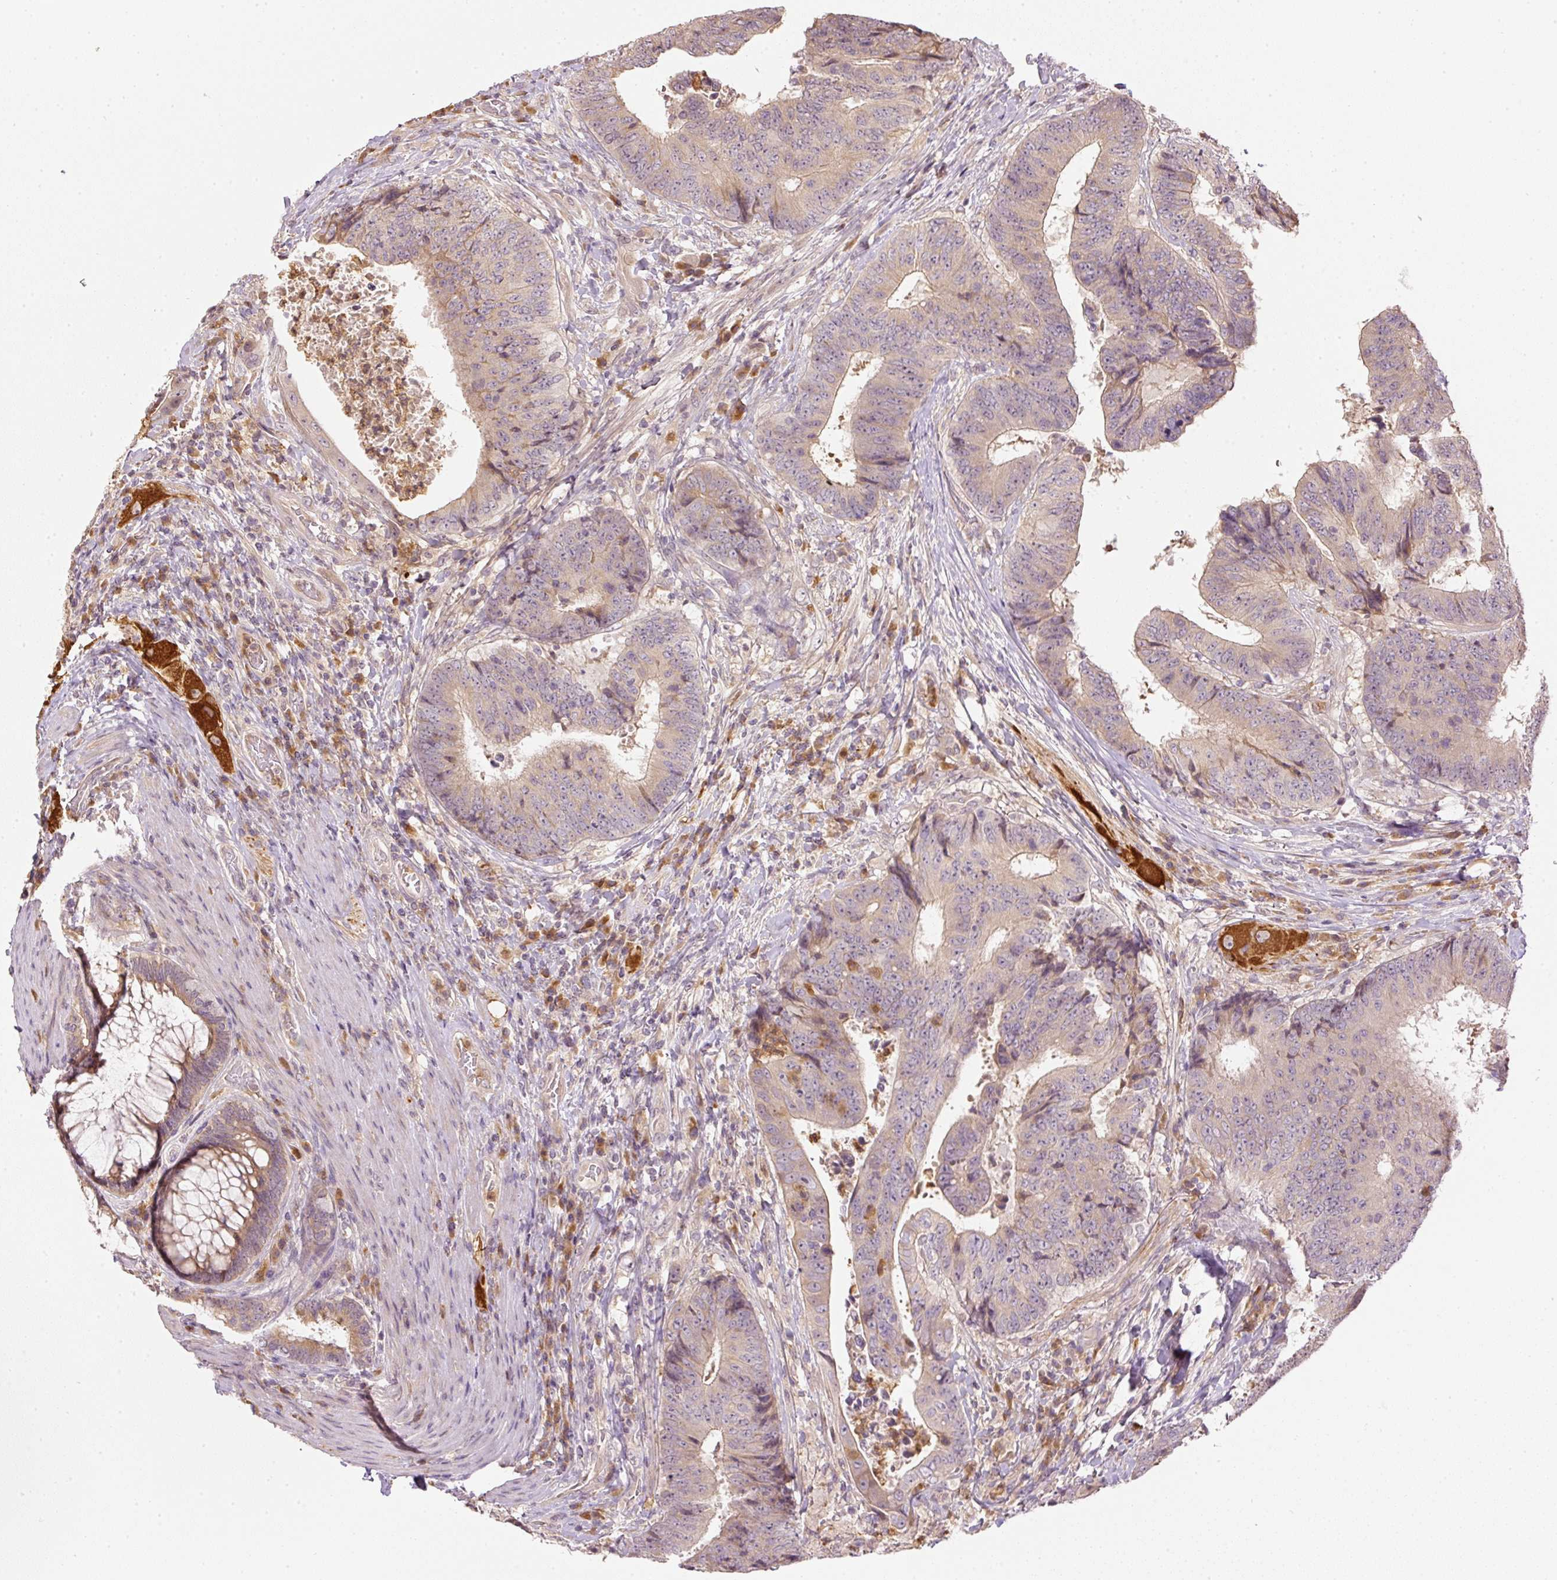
{"staining": {"intensity": "weak", "quantity": ">75%", "location": "cytoplasmic/membranous"}, "tissue": "colorectal cancer", "cell_type": "Tumor cells", "image_type": "cancer", "snomed": [{"axis": "morphology", "description": "Adenocarcinoma, NOS"}, {"axis": "topography", "description": "Rectum"}], "caption": "Approximately >75% of tumor cells in human colorectal cancer reveal weak cytoplasmic/membranous protein expression as visualized by brown immunohistochemical staining.", "gene": "CTTNBP2", "patient": {"sex": "male", "age": 72}}